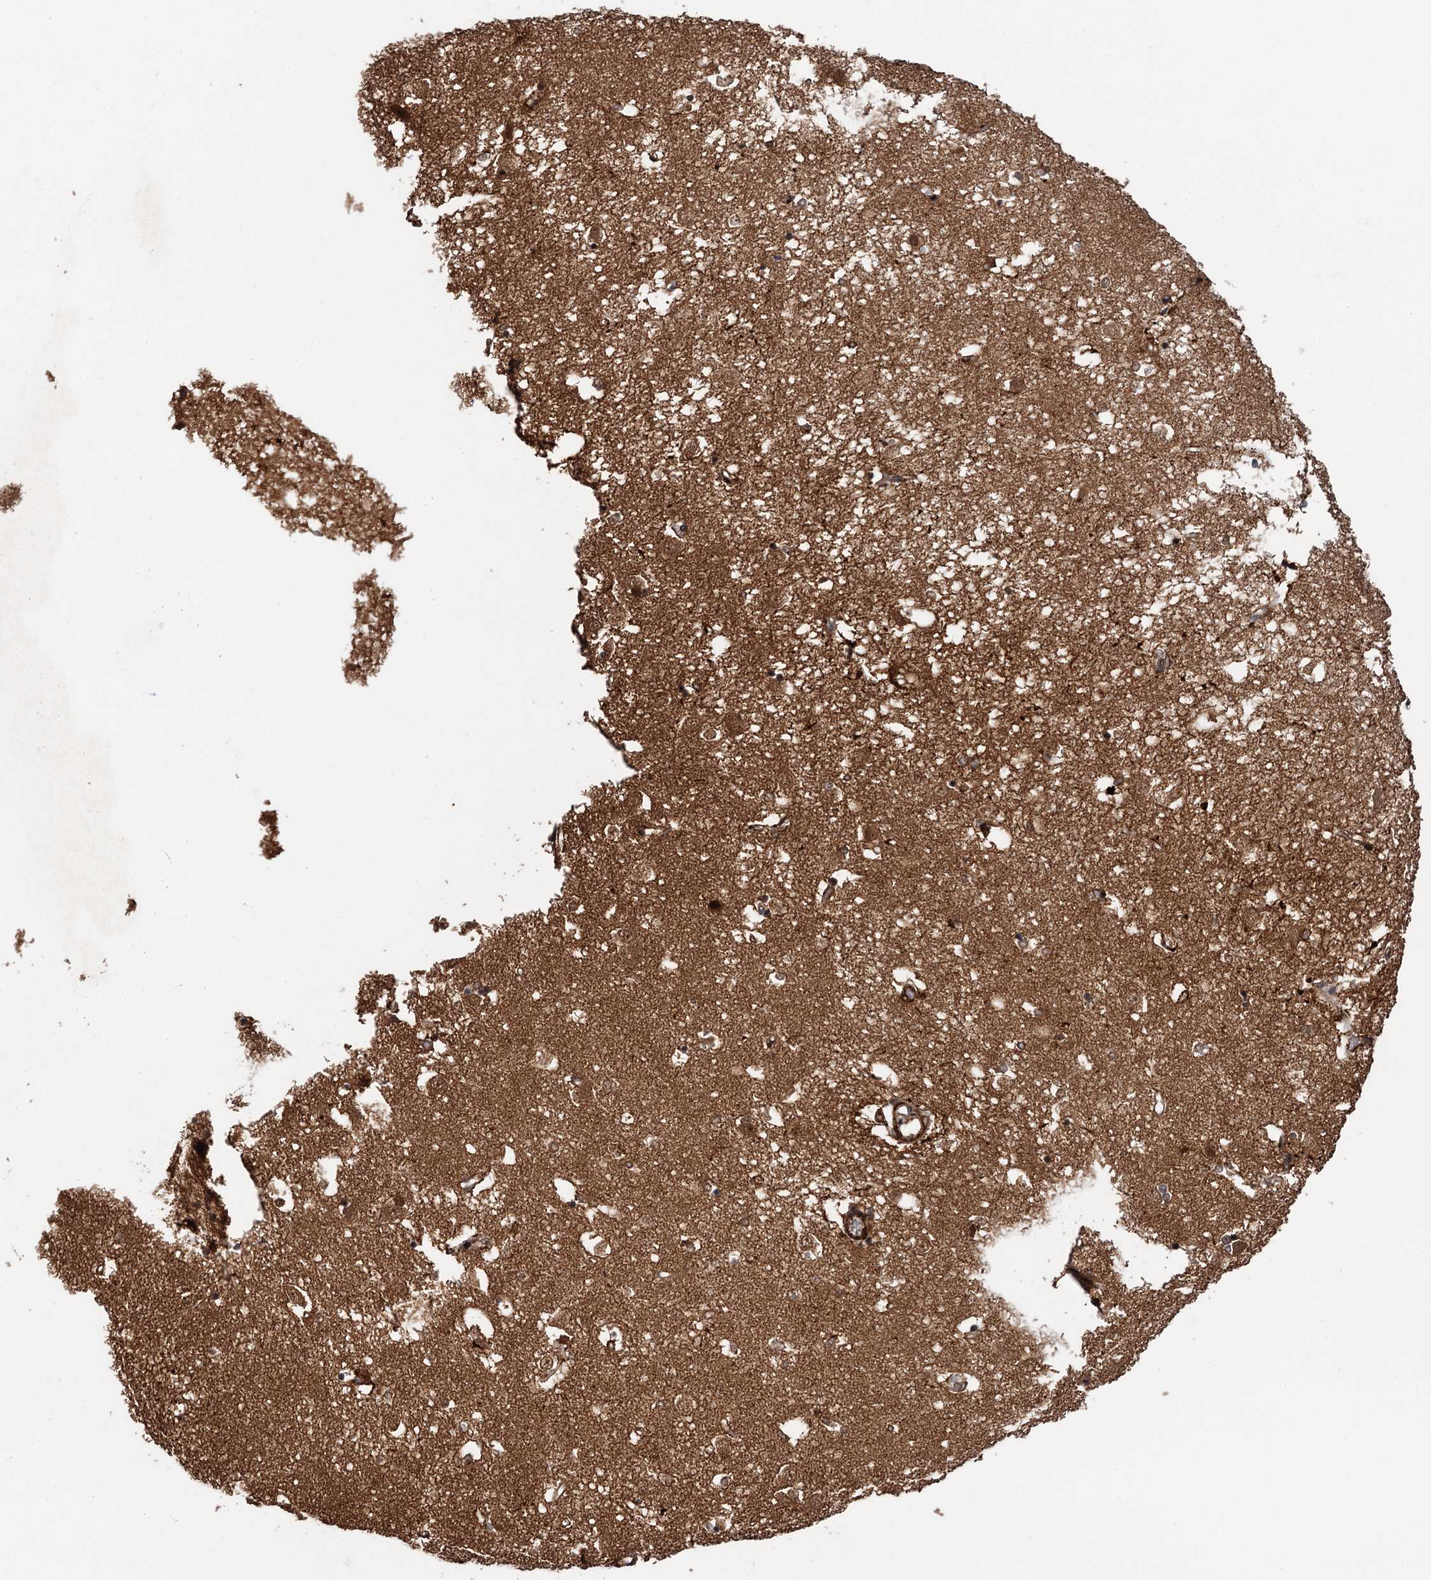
{"staining": {"intensity": "moderate", "quantity": ">75%", "location": "cytoplasmic/membranous,nuclear"}, "tissue": "caudate", "cell_type": "Glial cells", "image_type": "normal", "snomed": [{"axis": "morphology", "description": "Normal tissue, NOS"}, {"axis": "topography", "description": "Lateral ventricle wall"}], "caption": "A brown stain labels moderate cytoplasmic/membranous,nuclear expression of a protein in glial cells of unremarkable human caudate.", "gene": "SNRNP25", "patient": {"sex": "male", "age": 45}}